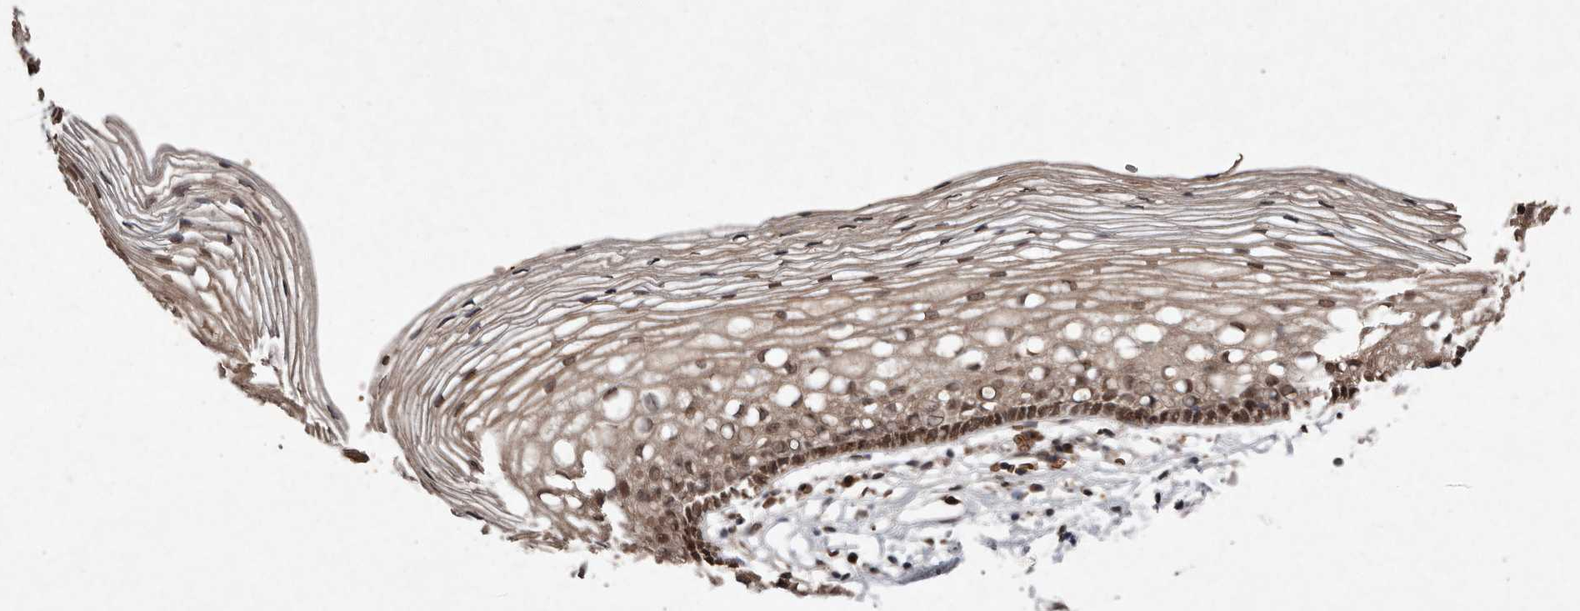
{"staining": {"intensity": "weak", "quantity": ">75%", "location": "cytoplasmic/membranous"}, "tissue": "cervix", "cell_type": "Glandular cells", "image_type": "normal", "snomed": [{"axis": "morphology", "description": "Normal tissue, NOS"}, {"axis": "topography", "description": "Cervix"}], "caption": "Normal cervix was stained to show a protein in brown. There is low levels of weak cytoplasmic/membranous staining in approximately >75% of glandular cells.", "gene": "DIP2C", "patient": {"sex": "female", "age": 27}}